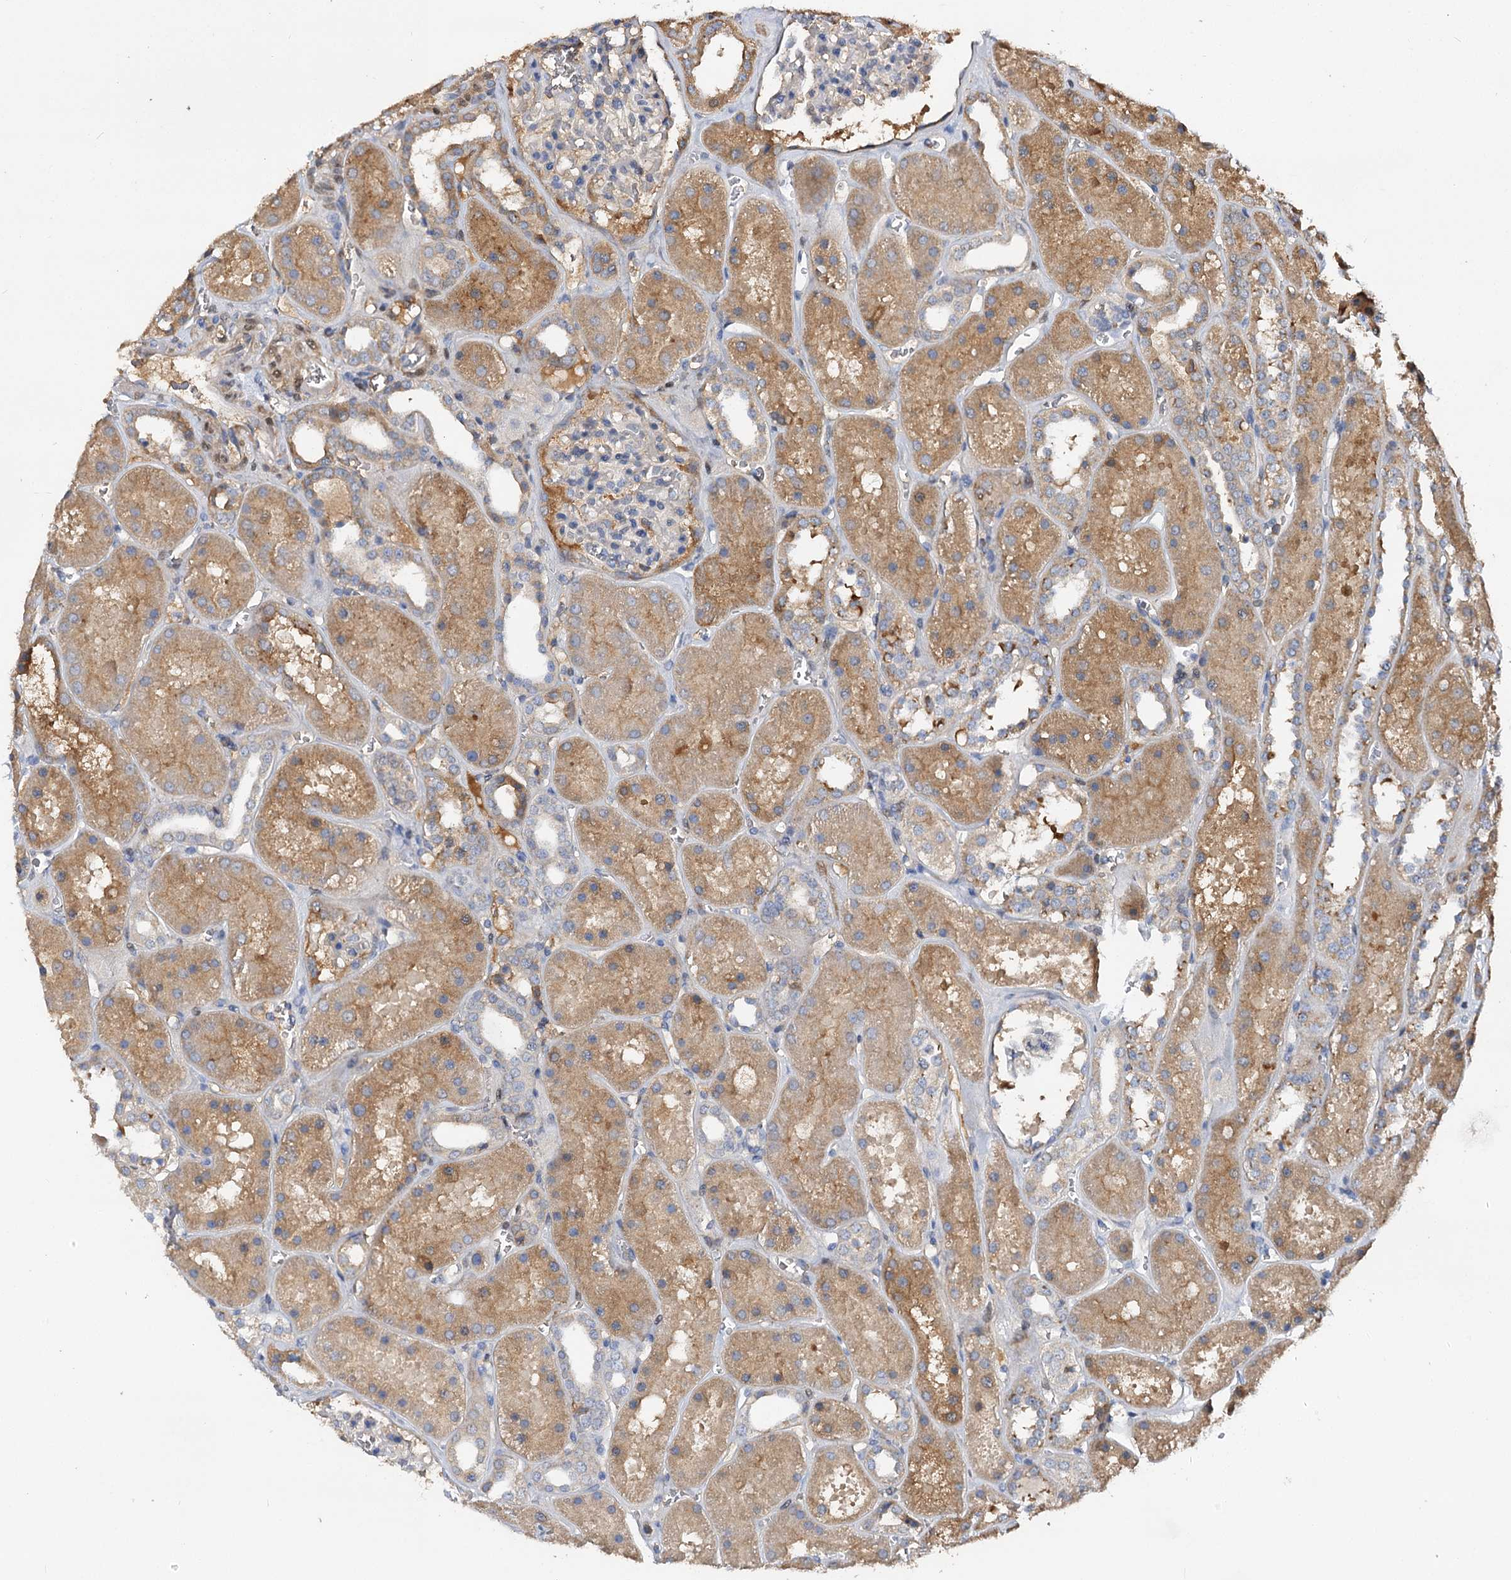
{"staining": {"intensity": "moderate", "quantity": "<25%", "location": "cytoplasmic/membranous"}, "tissue": "kidney", "cell_type": "Cells in glomeruli", "image_type": "normal", "snomed": [{"axis": "morphology", "description": "Normal tissue, NOS"}, {"axis": "topography", "description": "Kidney"}], "caption": "Cells in glomeruli demonstrate low levels of moderate cytoplasmic/membranous staining in approximately <25% of cells in benign kidney. (Brightfield microscopy of DAB IHC at high magnification).", "gene": "ARL13A", "patient": {"sex": "female", "age": 41}}